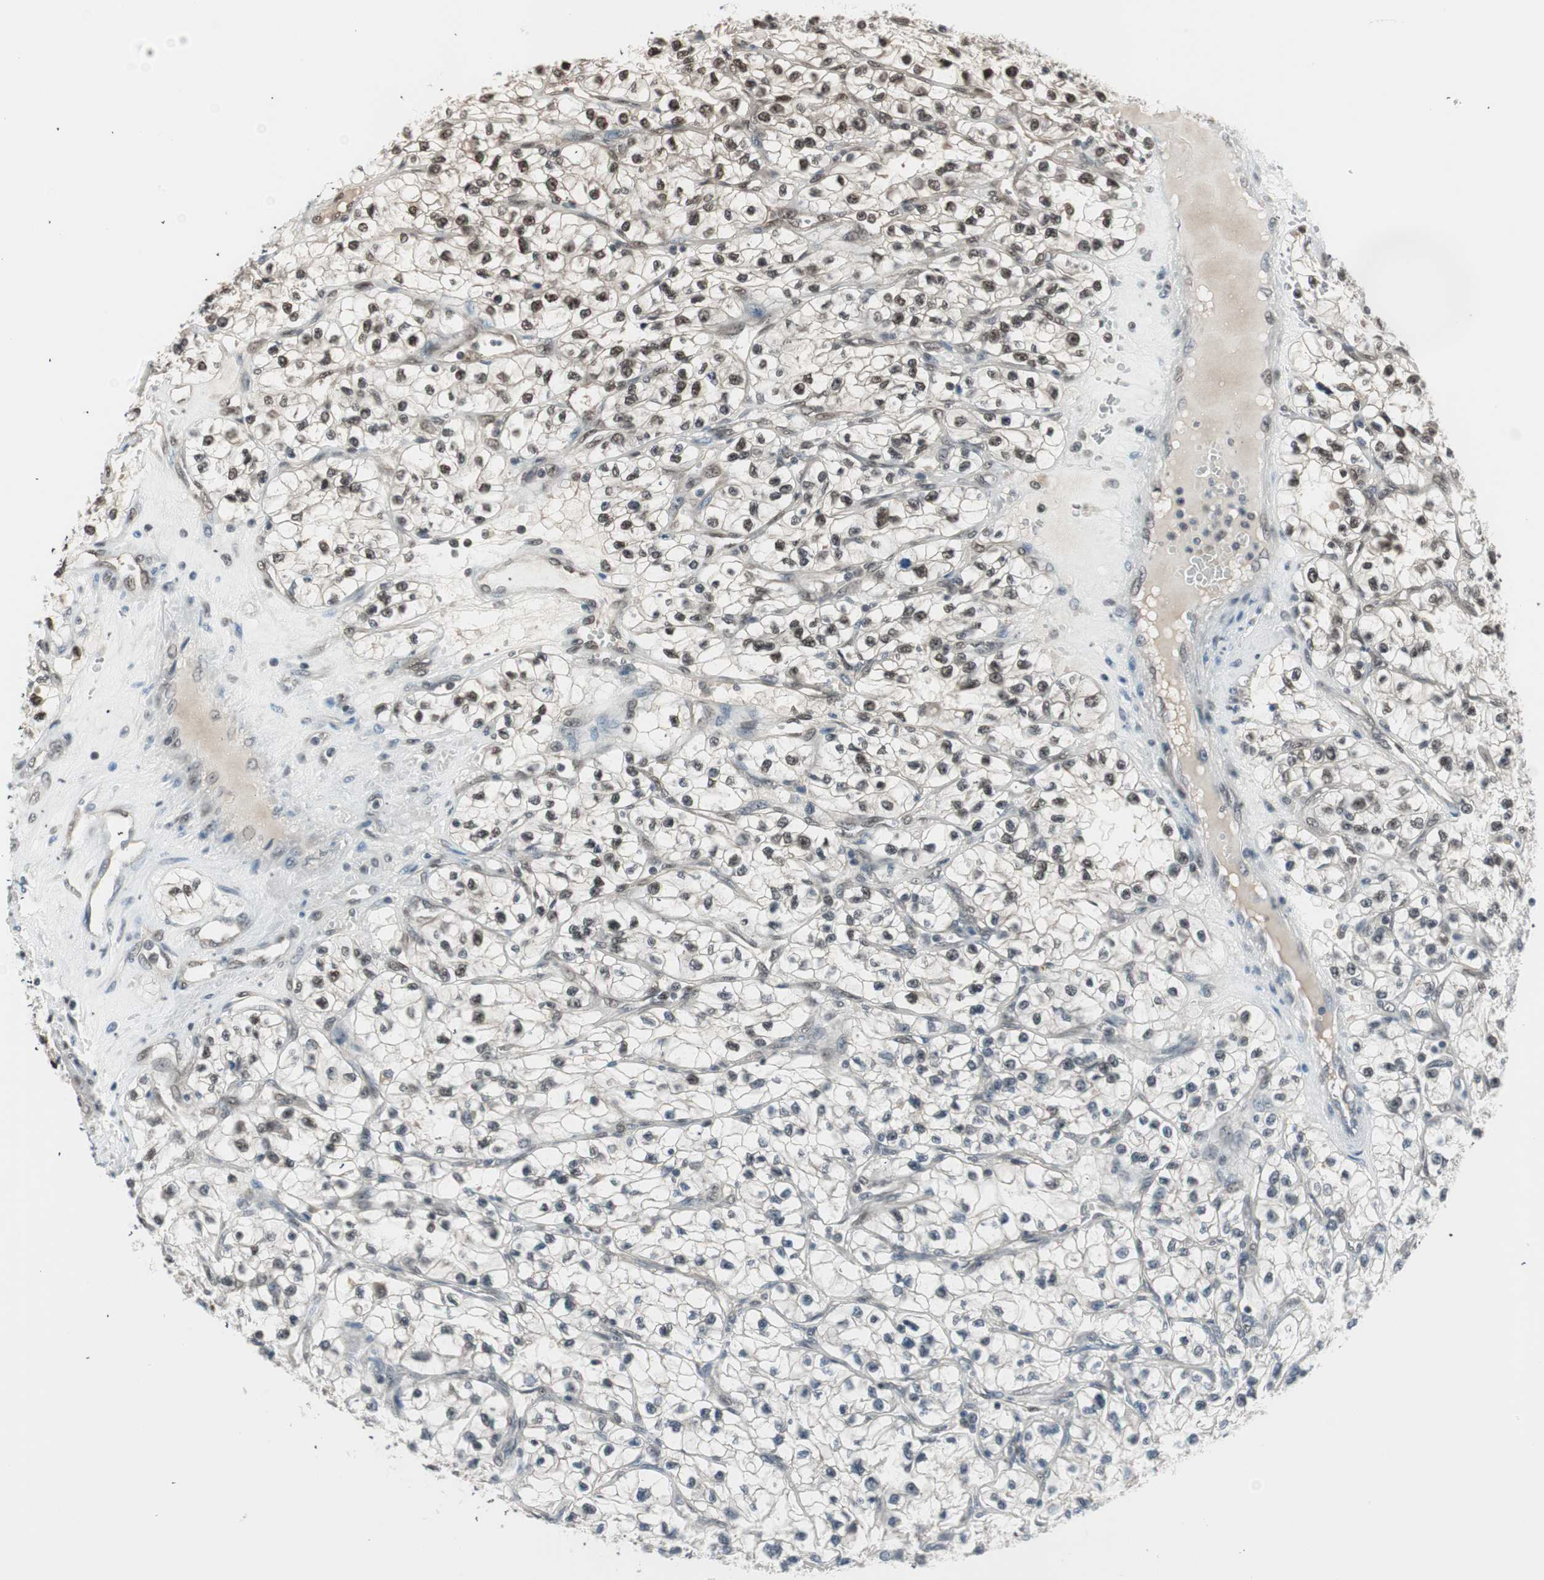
{"staining": {"intensity": "moderate", "quantity": "25%-75%", "location": "nuclear"}, "tissue": "renal cancer", "cell_type": "Tumor cells", "image_type": "cancer", "snomed": [{"axis": "morphology", "description": "Adenocarcinoma, NOS"}, {"axis": "topography", "description": "Kidney"}], "caption": "This histopathology image exhibits immunohistochemistry staining of adenocarcinoma (renal), with medium moderate nuclear positivity in approximately 25%-75% of tumor cells.", "gene": "LONP2", "patient": {"sex": "female", "age": 57}}